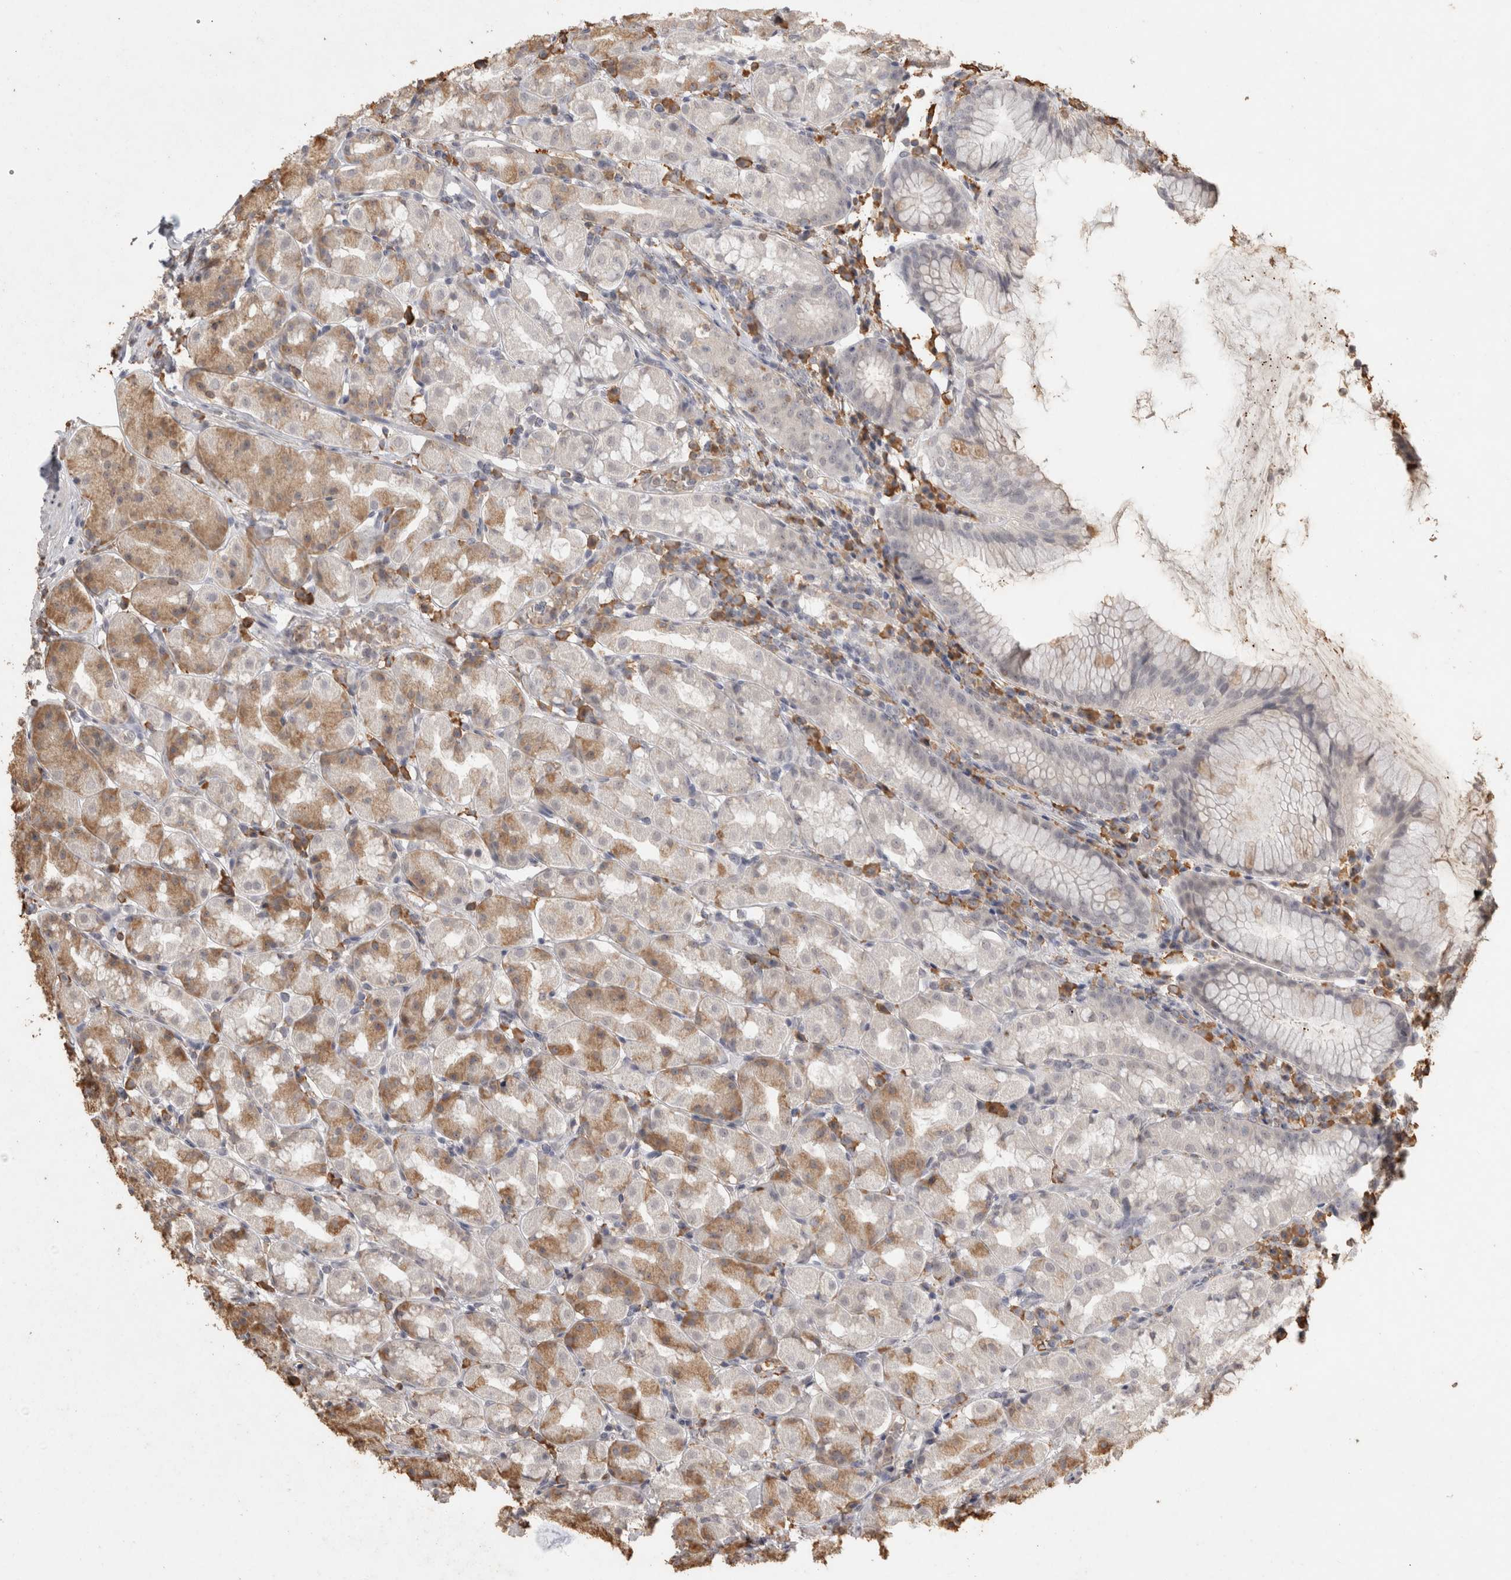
{"staining": {"intensity": "weak", "quantity": "25%-75%", "location": "cytoplasmic/membranous"}, "tissue": "stomach", "cell_type": "Glandular cells", "image_type": "normal", "snomed": [{"axis": "morphology", "description": "Normal tissue, NOS"}, {"axis": "topography", "description": "Stomach, lower"}], "caption": "Immunohistochemistry of unremarkable human stomach displays low levels of weak cytoplasmic/membranous staining in approximately 25%-75% of glandular cells. (DAB IHC with brightfield microscopy, high magnification).", "gene": "REPS2", "patient": {"sex": "female", "age": 56}}